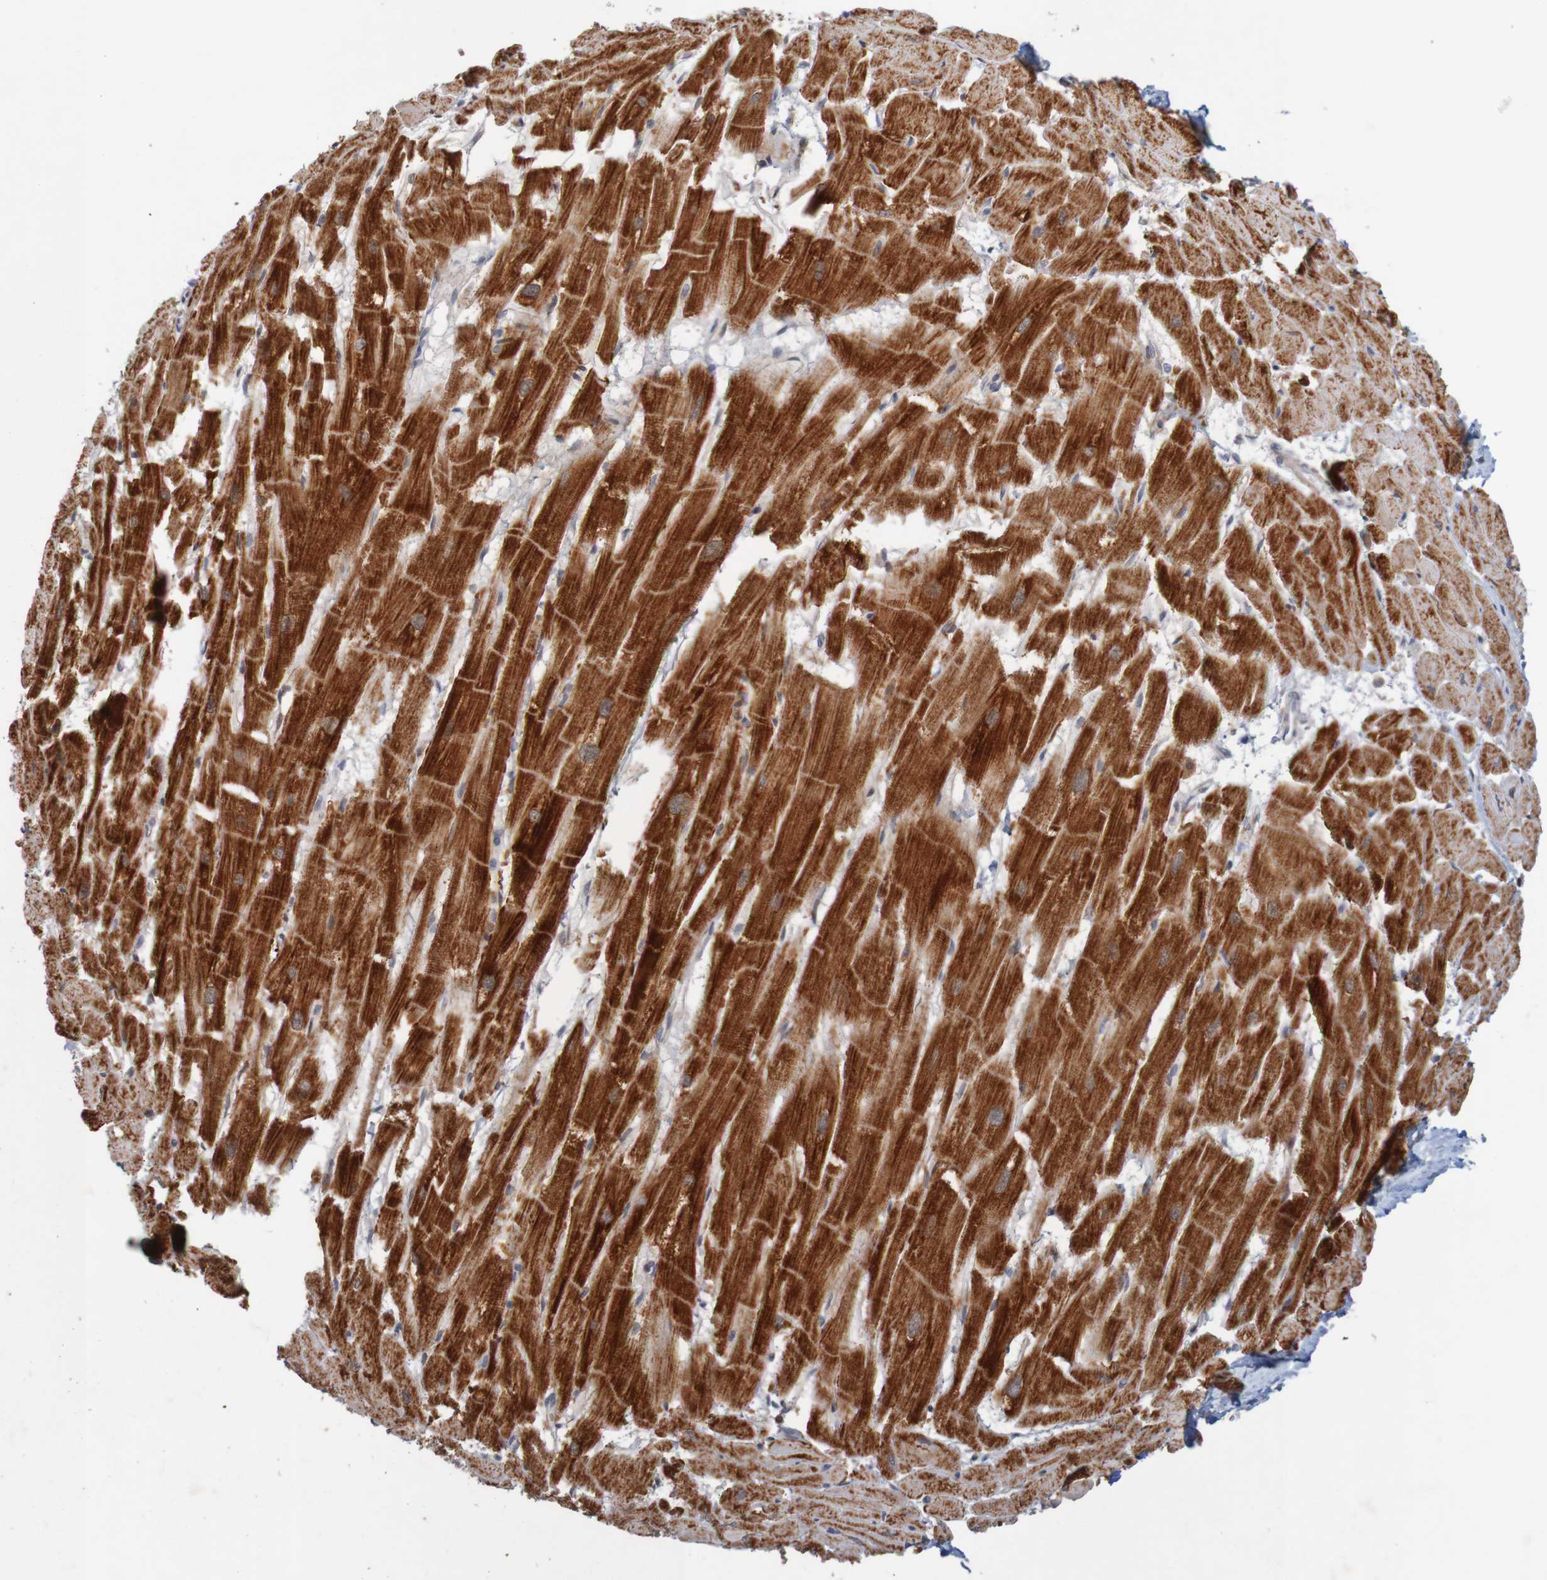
{"staining": {"intensity": "strong", "quantity": ">75%", "location": "cytoplasmic/membranous"}, "tissue": "heart muscle", "cell_type": "Cardiomyocytes", "image_type": "normal", "snomed": [{"axis": "morphology", "description": "Normal tissue, NOS"}, {"axis": "topography", "description": "Heart"}], "caption": "Protein staining demonstrates strong cytoplasmic/membranous staining in approximately >75% of cardiomyocytes in normal heart muscle.", "gene": "NAV2", "patient": {"sex": "female", "age": 19}}